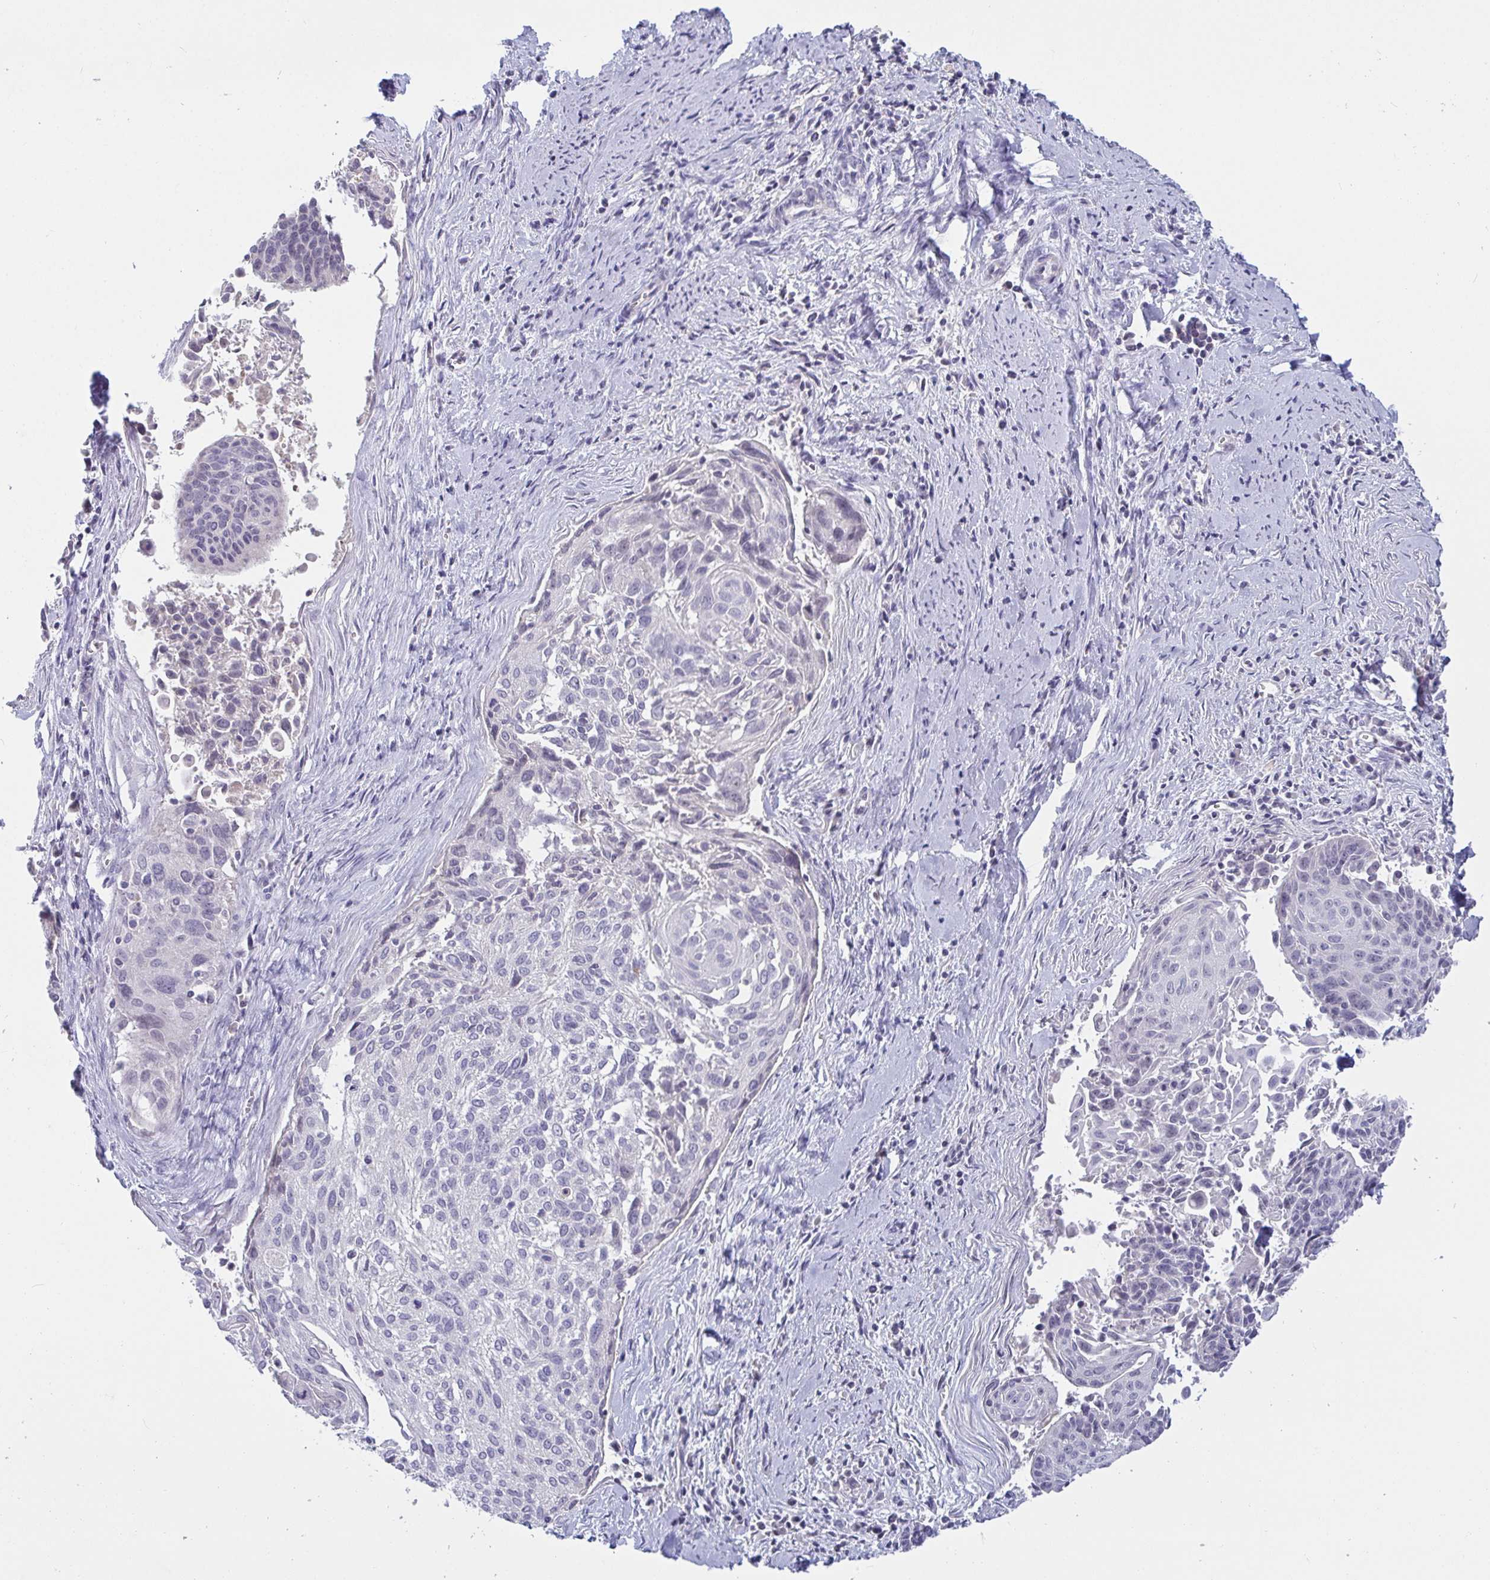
{"staining": {"intensity": "negative", "quantity": "none", "location": "none"}, "tissue": "cervical cancer", "cell_type": "Tumor cells", "image_type": "cancer", "snomed": [{"axis": "morphology", "description": "Squamous cell carcinoma, NOS"}, {"axis": "topography", "description": "Cervix"}], "caption": "Immunohistochemistry (IHC) of human cervical cancer (squamous cell carcinoma) demonstrates no staining in tumor cells.", "gene": "MYC", "patient": {"sex": "female", "age": 55}}